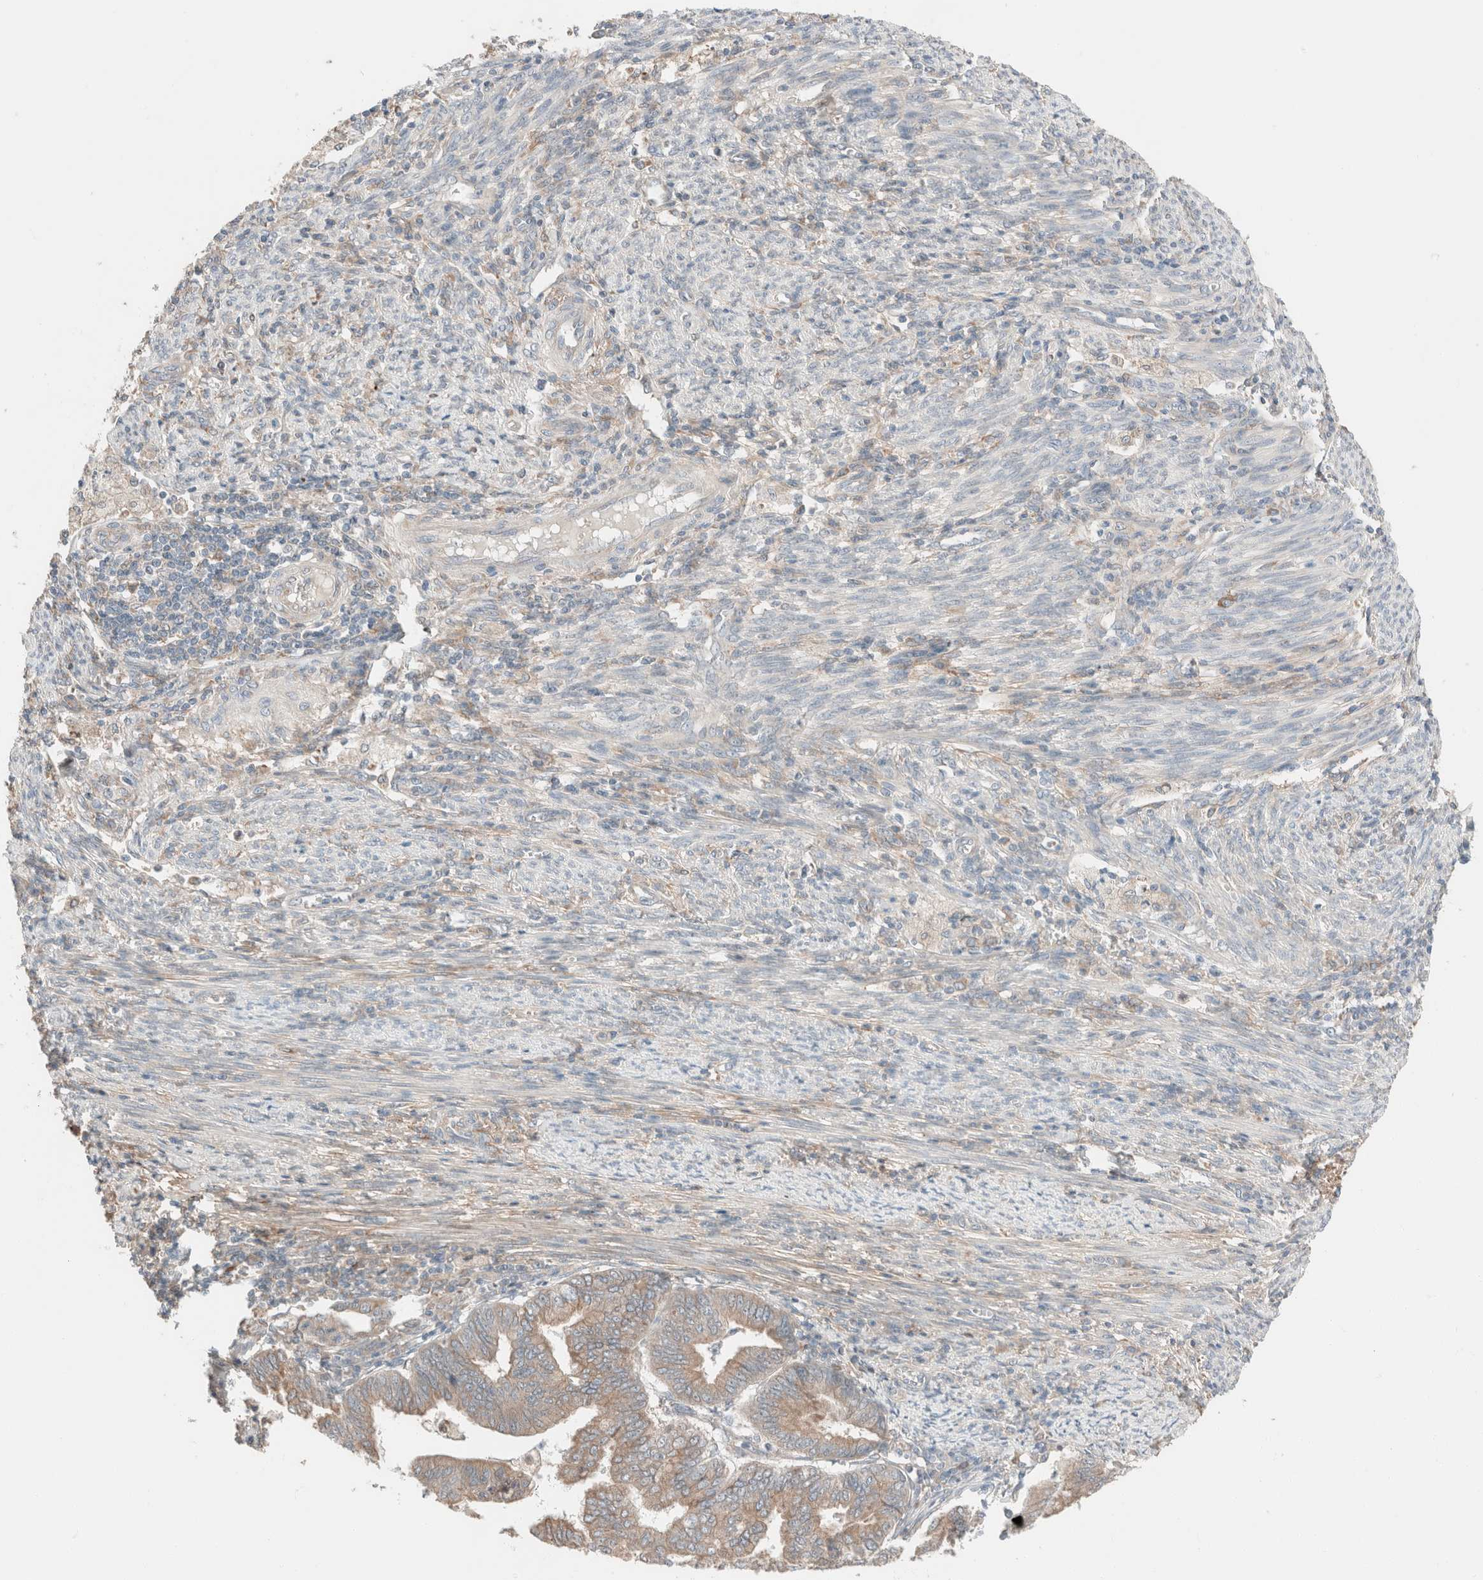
{"staining": {"intensity": "moderate", "quantity": ">75%", "location": "cytoplasmic/membranous"}, "tissue": "endometrial cancer", "cell_type": "Tumor cells", "image_type": "cancer", "snomed": [{"axis": "morphology", "description": "Polyp, NOS"}, {"axis": "morphology", "description": "Adenocarcinoma, NOS"}, {"axis": "morphology", "description": "Adenoma, NOS"}, {"axis": "topography", "description": "Endometrium"}], "caption": "Human endometrial adenoma stained for a protein (brown) displays moderate cytoplasmic/membranous positive positivity in about >75% of tumor cells.", "gene": "PCM1", "patient": {"sex": "female", "age": 79}}